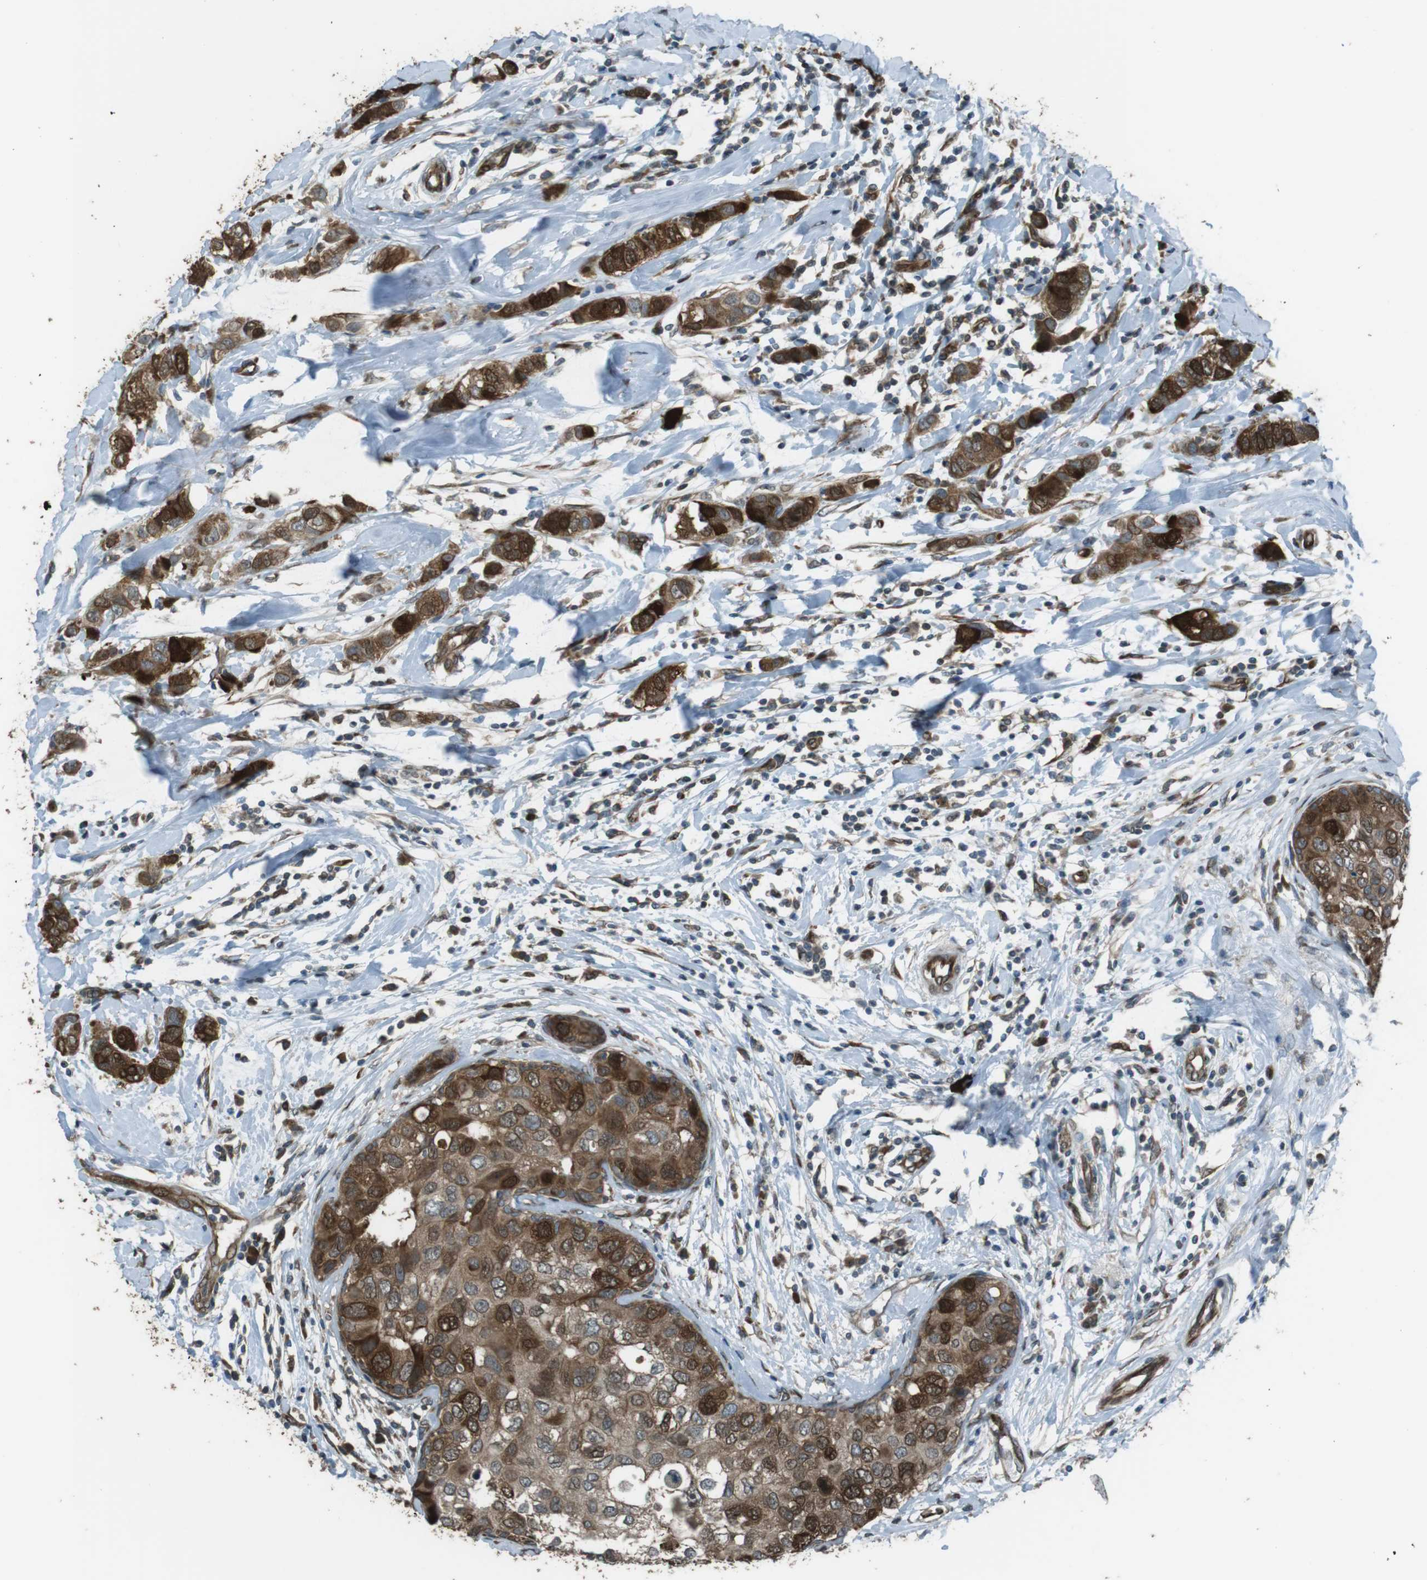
{"staining": {"intensity": "strong", "quantity": ">75%", "location": "cytoplasmic/membranous,nuclear"}, "tissue": "breast cancer", "cell_type": "Tumor cells", "image_type": "cancer", "snomed": [{"axis": "morphology", "description": "Duct carcinoma"}, {"axis": "topography", "description": "Breast"}], "caption": "Protein analysis of infiltrating ductal carcinoma (breast) tissue demonstrates strong cytoplasmic/membranous and nuclear staining in approximately >75% of tumor cells. Ihc stains the protein in brown and the nuclei are stained blue.", "gene": "ZNF330", "patient": {"sex": "female", "age": 50}}